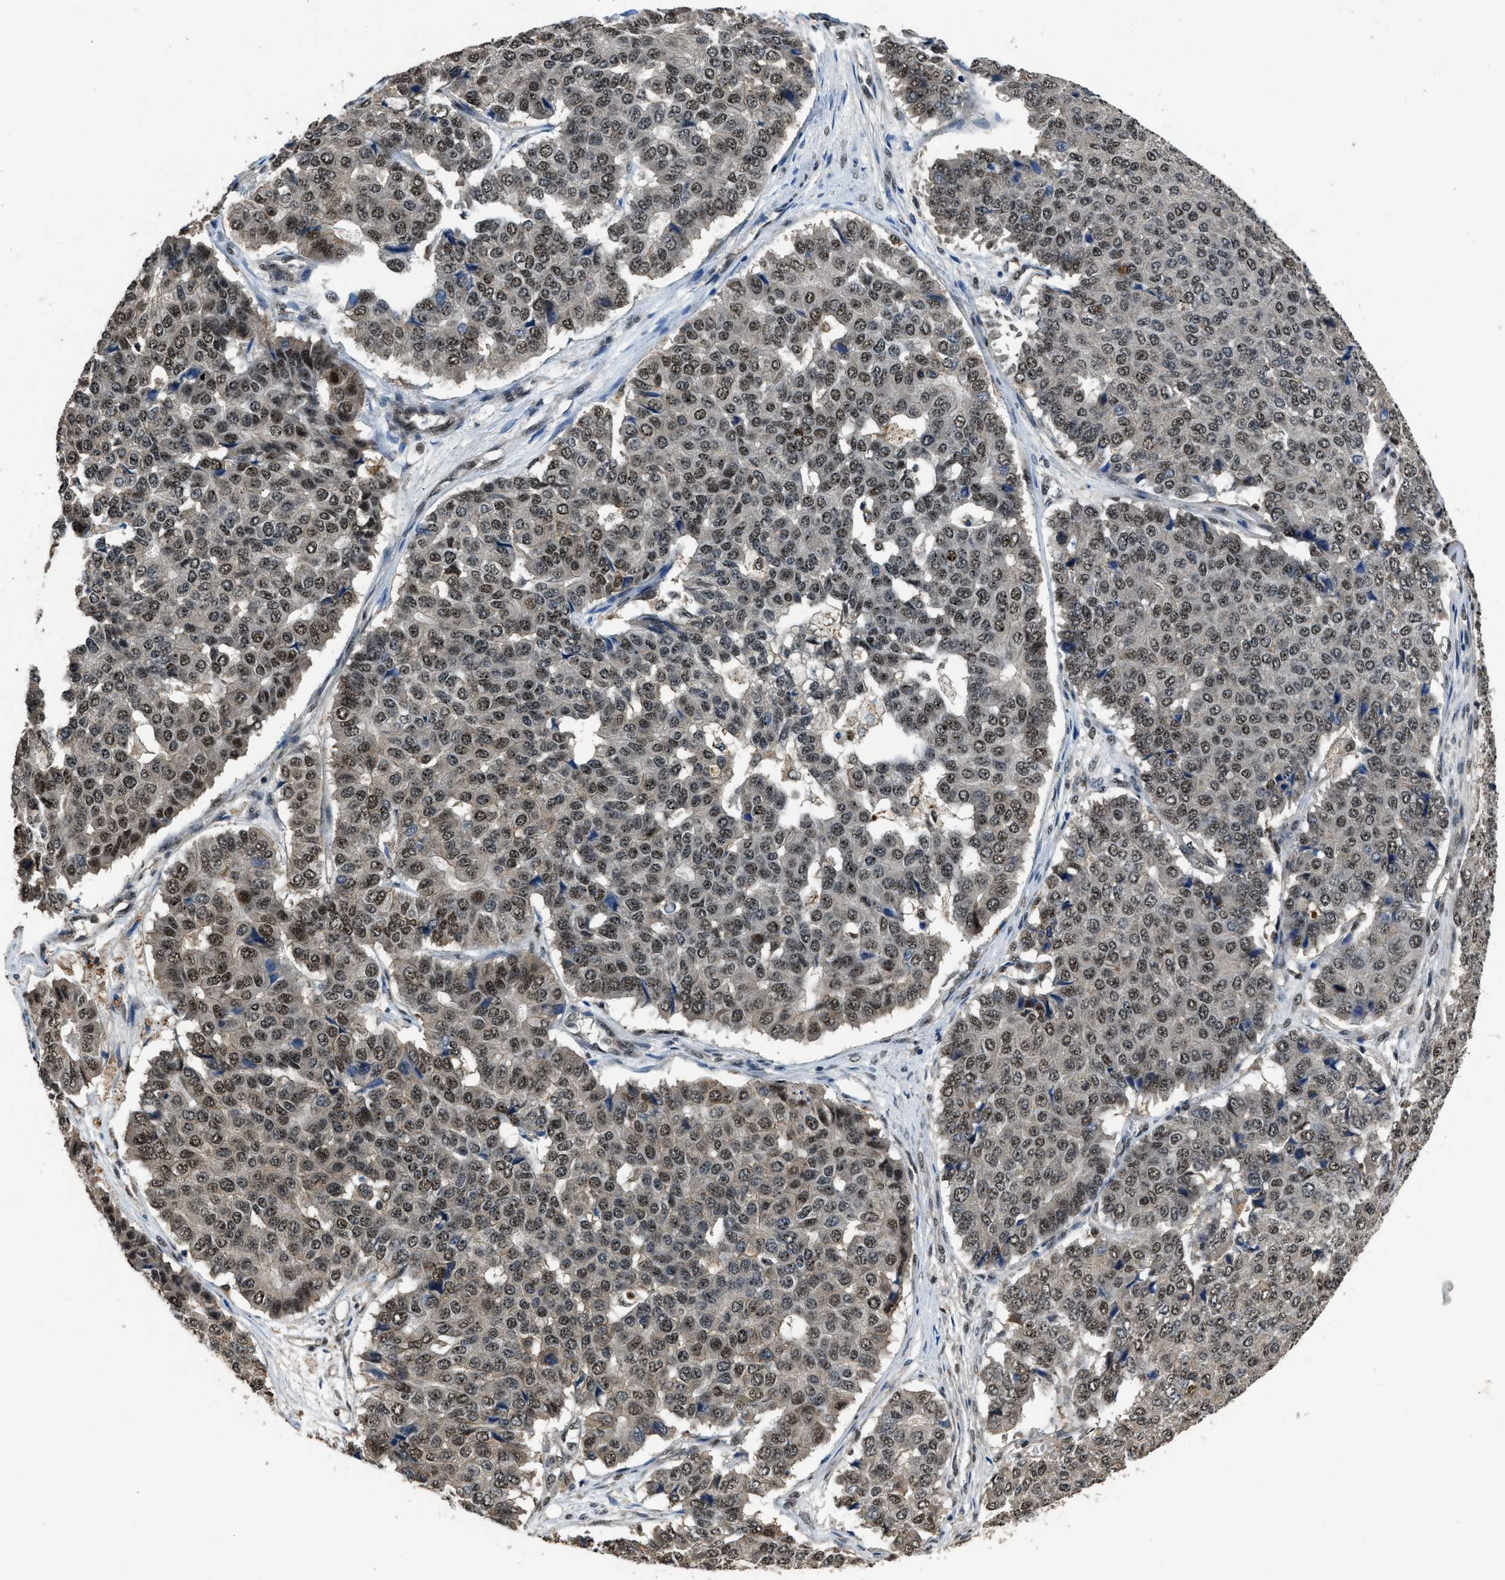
{"staining": {"intensity": "moderate", "quantity": ">75%", "location": "nuclear"}, "tissue": "pancreatic cancer", "cell_type": "Tumor cells", "image_type": "cancer", "snomed": [{"axis": "morphology", "description": "Adenocarcinoma, NOS"}, {"axis": "topography", "description": "Pancreas"}], "caption": "Pancreatic cancer (adenocarcinoma) was stained to show a protein in brown. There is medium levels of moderate nuclear positivity in about >75% of tumor cells. (Stains: DAB in brown, nuclei in blue, Microscopy: brightfield microscopy at high magnification).", "gene": "SLC15A4", "patient": {"sex": "male", "age": 50}}